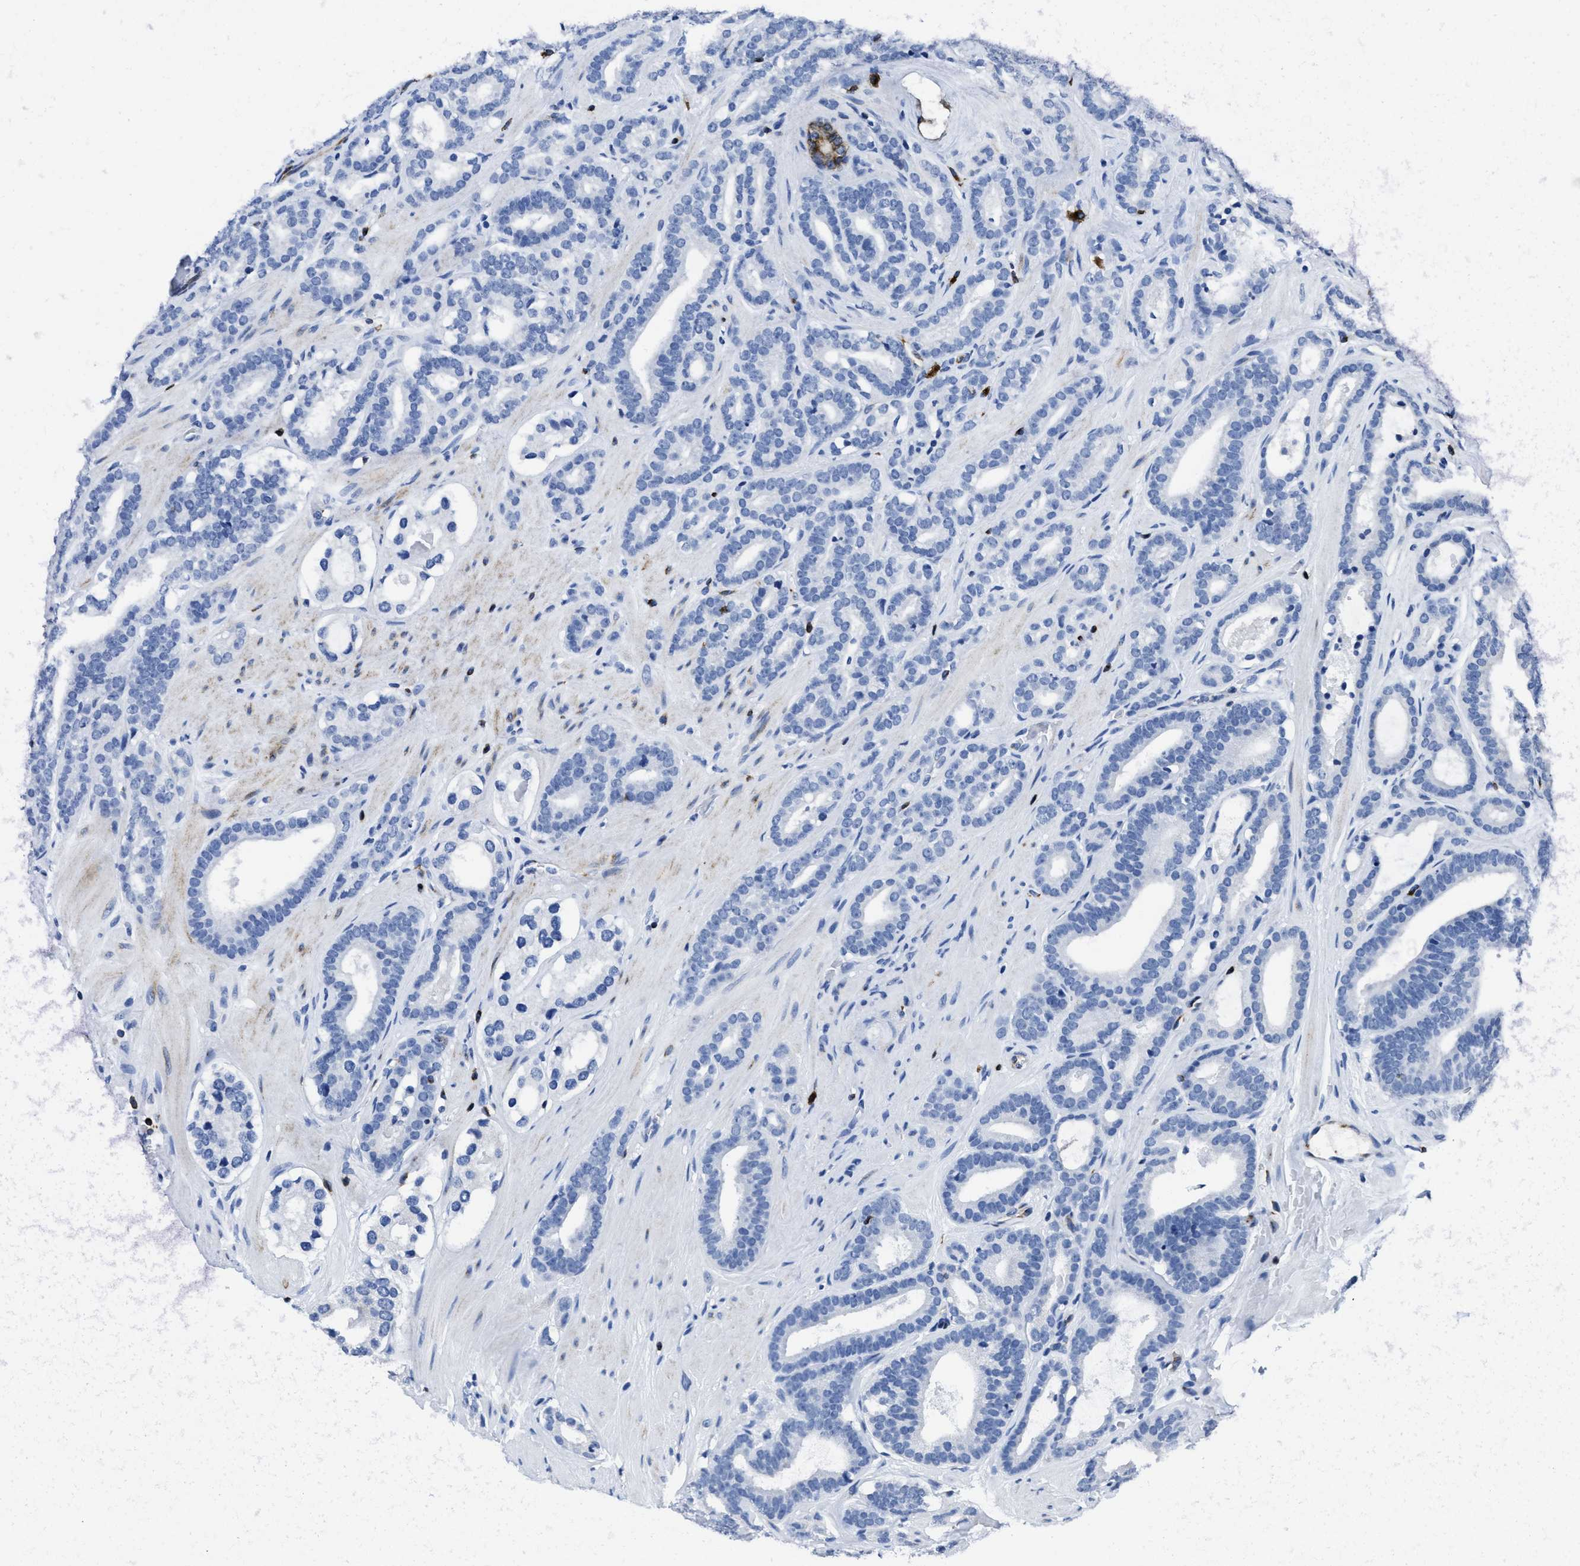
{"staining": {"intensity": "negative", "quantity": "none", "location": "none"}, "tissue": "prostate cancer", "cell_type": "Tumor cells", "image_type": "cancer", "snomed": [{"axis": "morphology", "description": "Adenocarcinoma, High grade"}, {"axis": "topography", "description": "Prostate"}], "caption": "The image displays no staining of tumor cells in prostate cancer.", "gene": "ITGA3", "patient": {"sex": "male", "age": 60}}